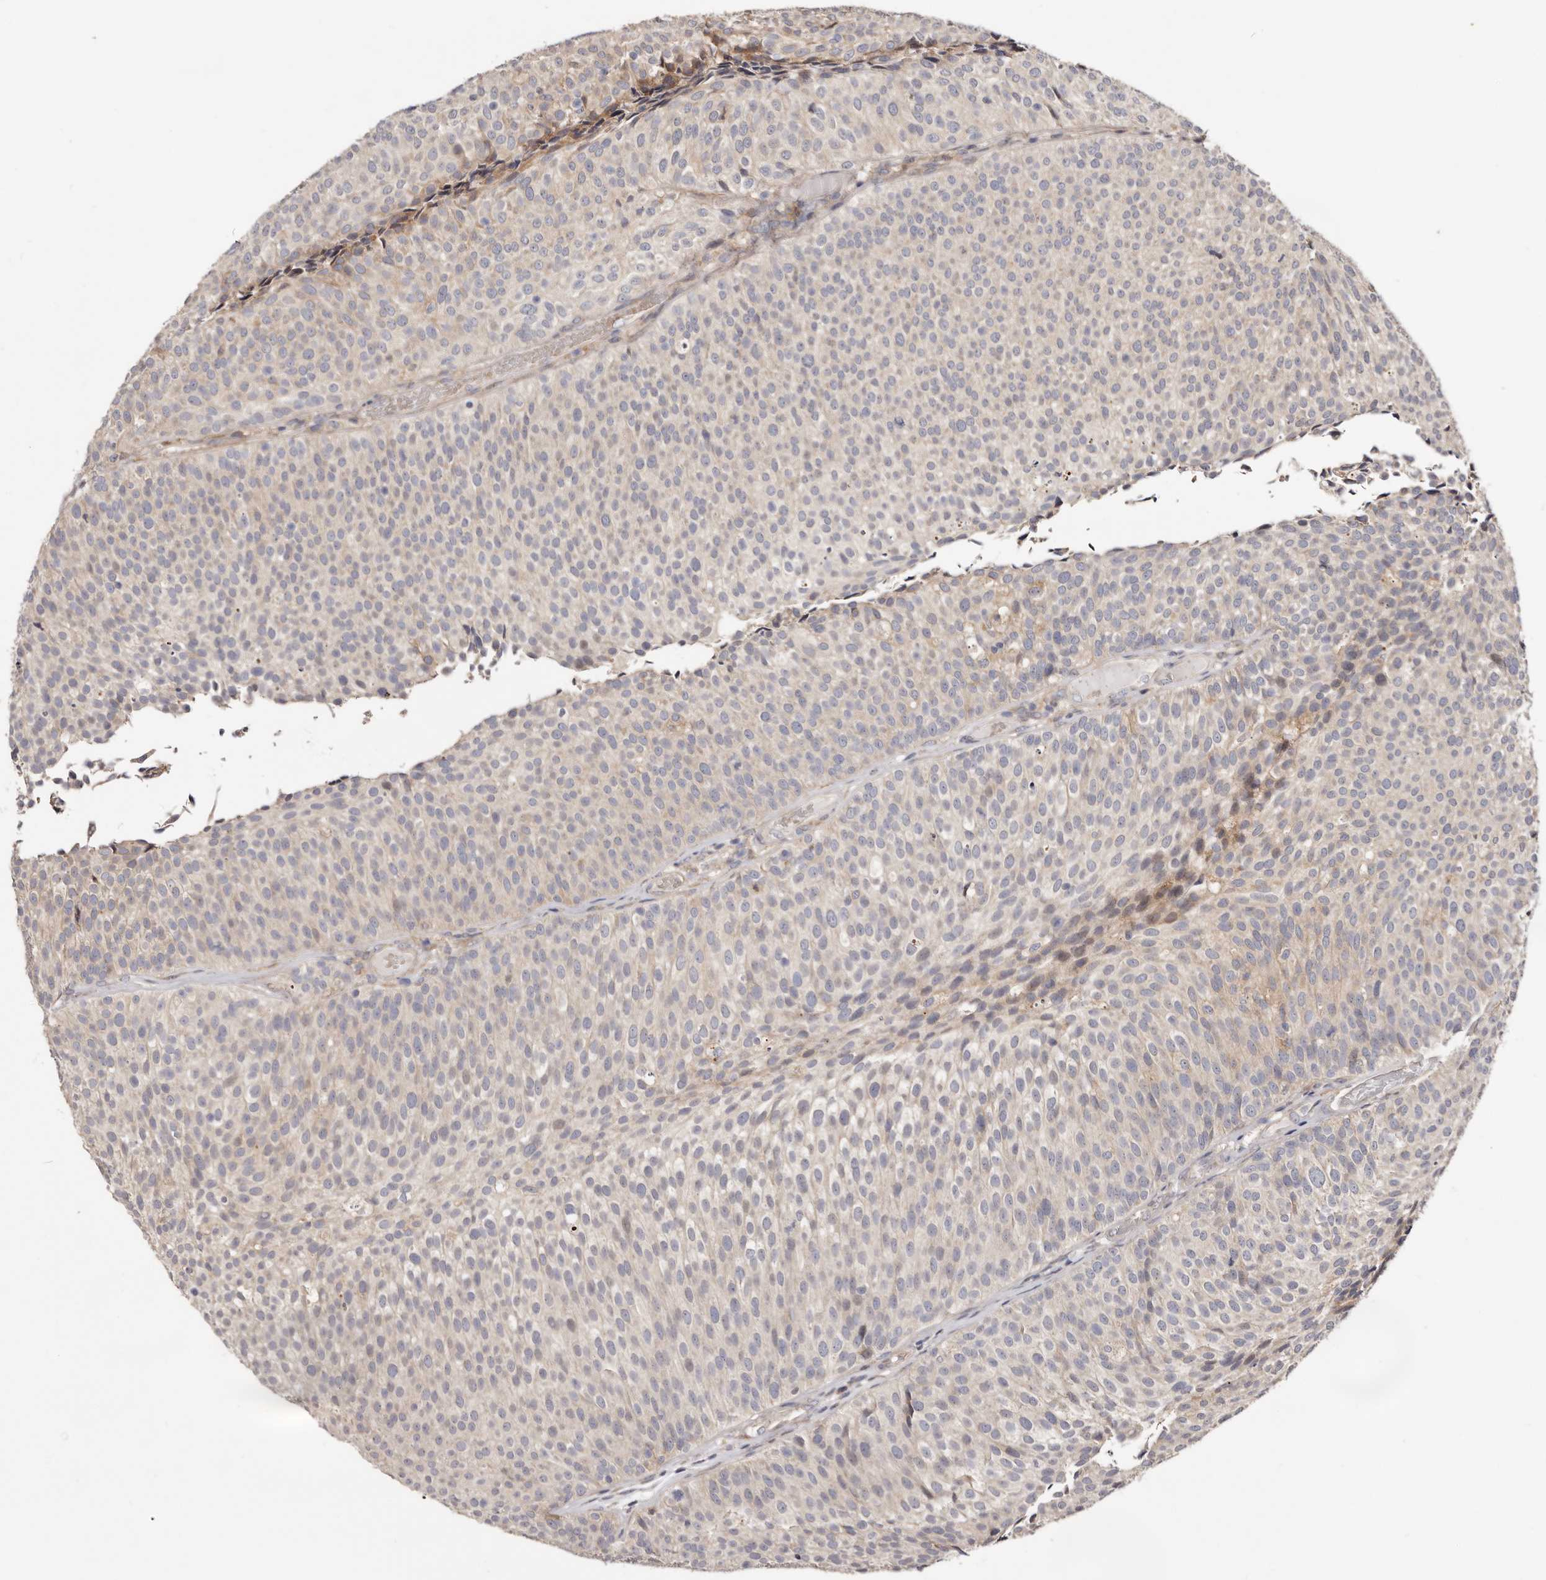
{"staining": {"intensity": "weak", "quantity": "25%-75%", "location": "cytoplasmic/membranous"}, "tissue": "urothelial cancer", "cell_type": "Tumor cells", "image_type": "cancer", "snomed": [{"axis": "morphology", "description": "Urothelial carcinoma, Low grade"}, {"axis": "topography", "description": "Urinary bladder"}], "caption": "Protein expression by immunohistochemistry (IHC) demonstrates weak cytoplasmic/membranous positivity in approximately 25%-75% of tumor cells in urothelial carcinoma (low-grade).", "gene": "LRRC25", "patient": {"sex": "male", "age": 86}}